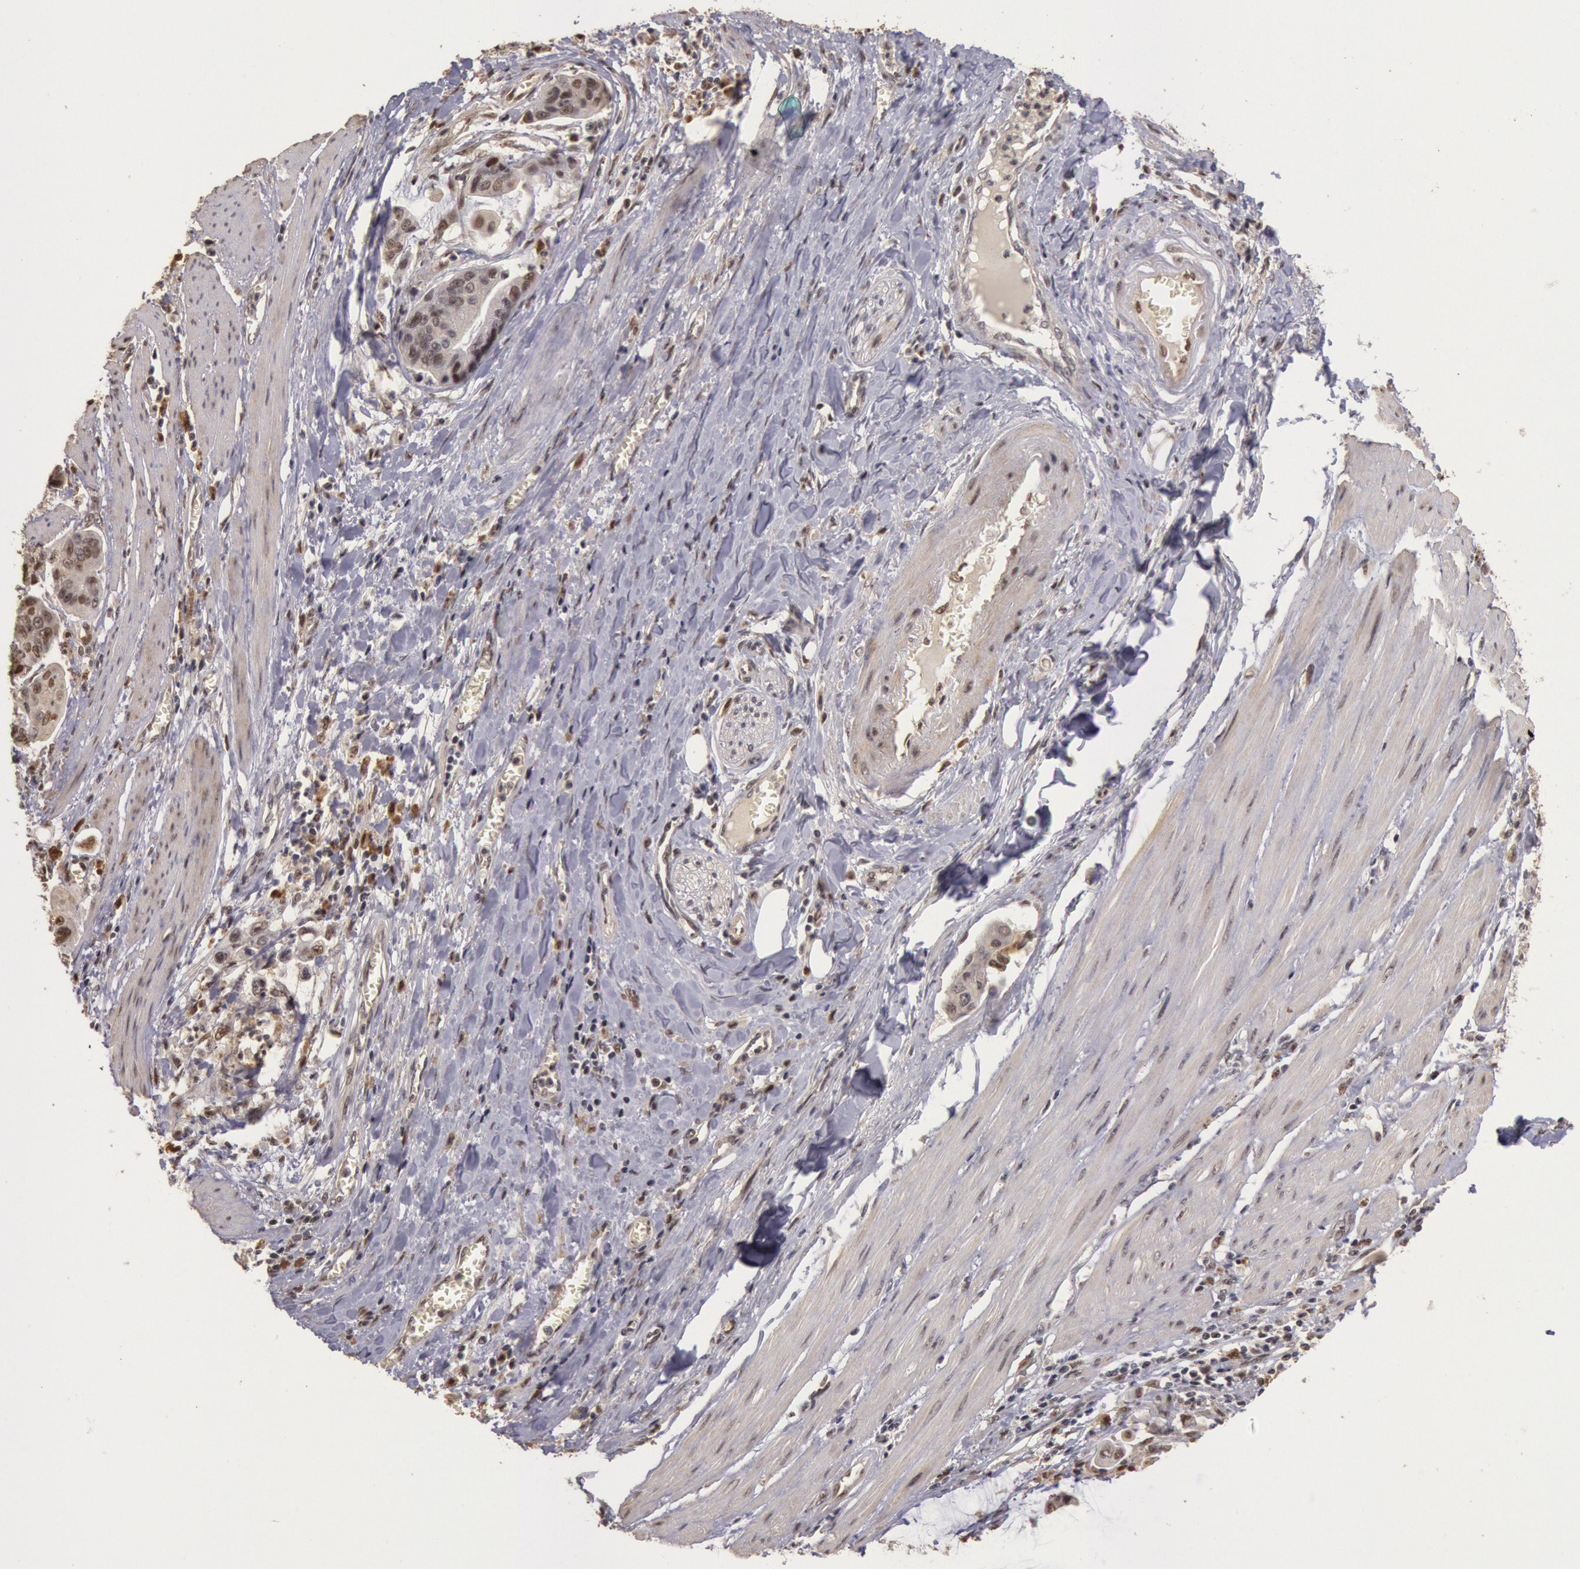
{"staining": {"intensity": "weak", "quantity": "25%-75%", "location": "nuclear"}, "tissue": "stomach cancer", "cell_type": "Tumor cells", "image_type": "cancer", "snomed": [{"axis": "morphology", "description": "Adenocarcinoma, NOS"}, {"axis": "topography", "description": "Stomach, upper"}], "caption": "Stomach cancer stained for a protein demonstrates weak nuclear positivity in tumor cells. Nuclei are stained in blue.", "gene": "LIG4", "patient": {"sex": "male", "age": 80}}